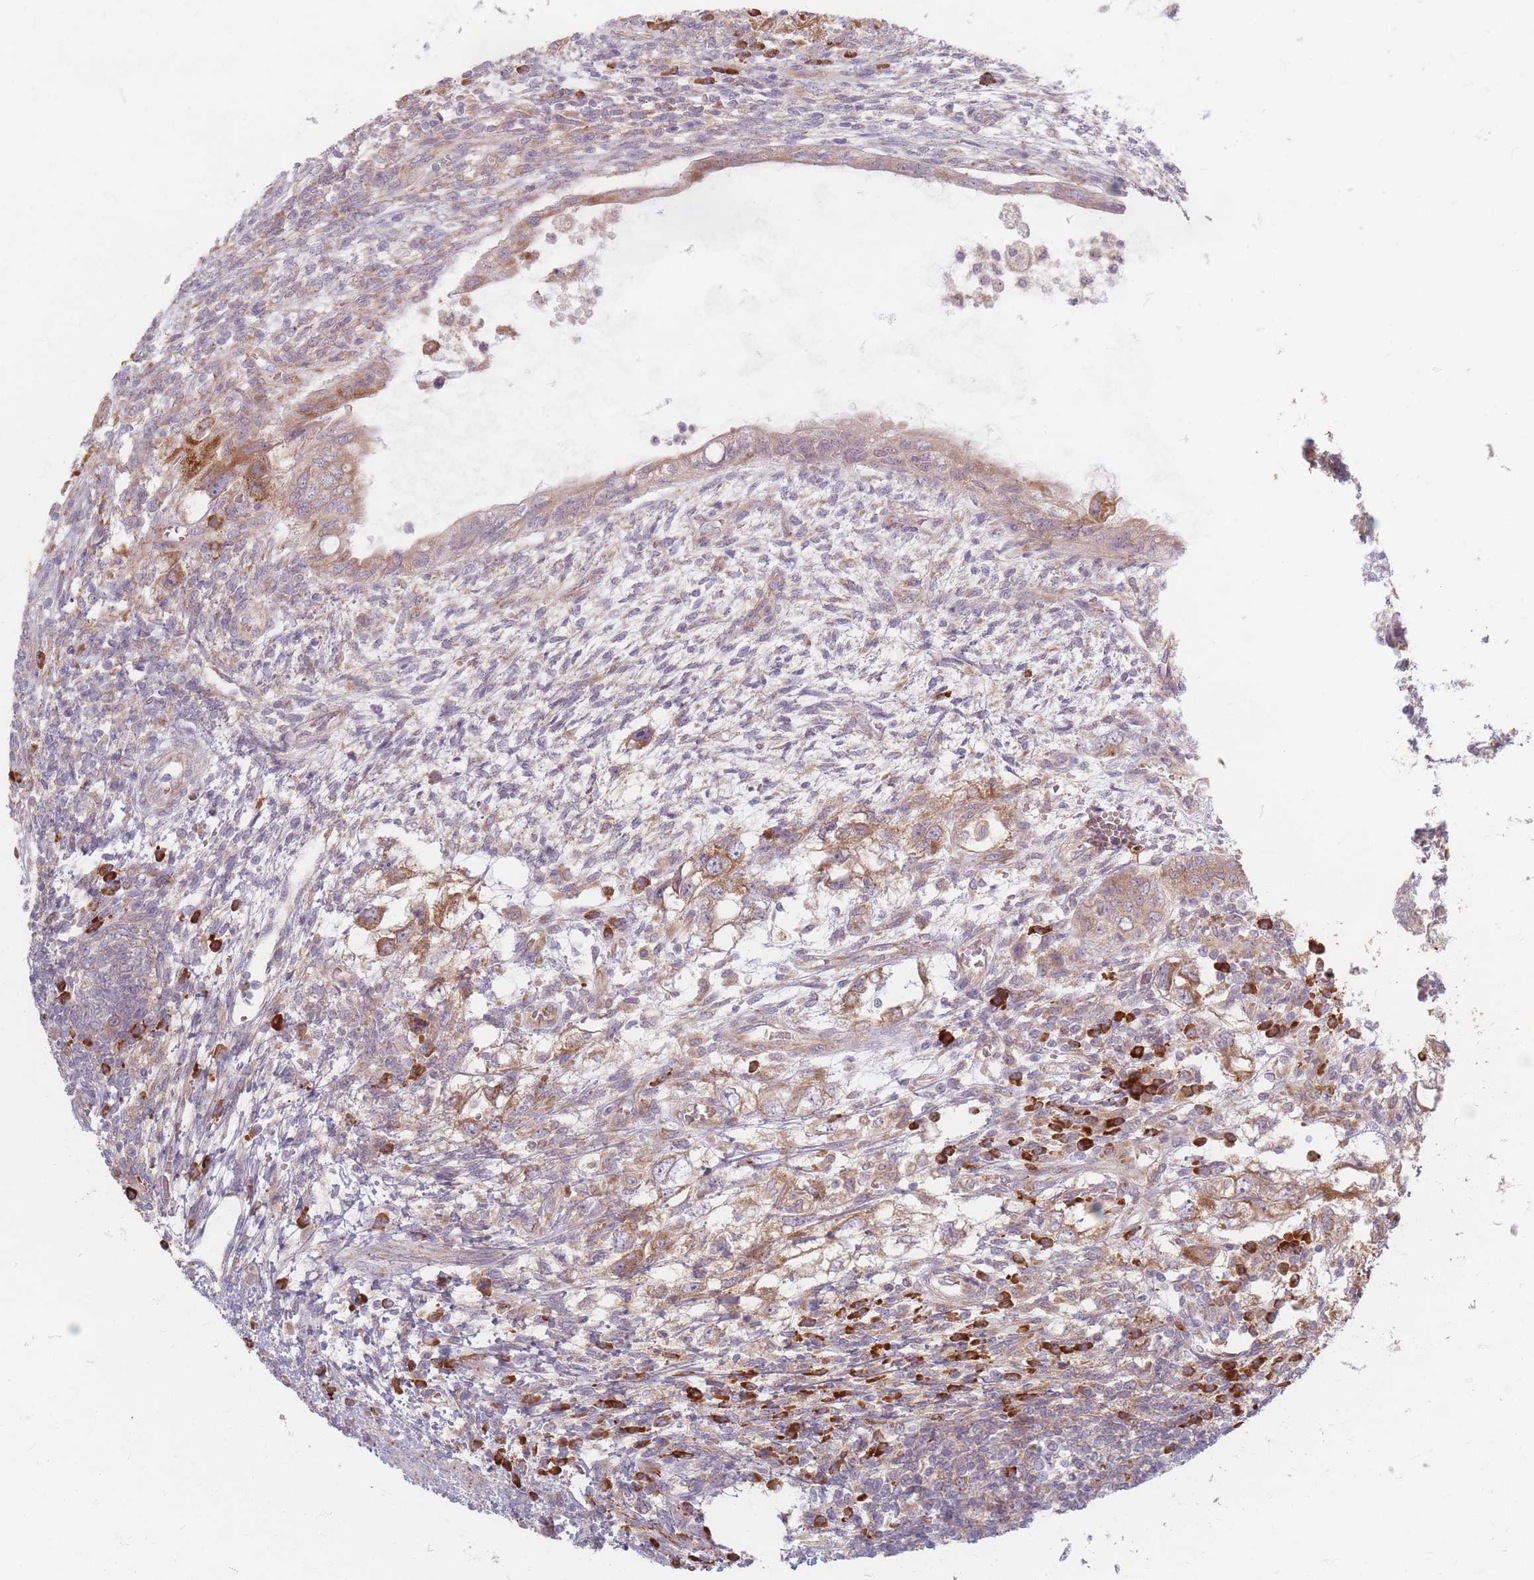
{"staining": {"intensity": "moderate", "quantity": "25%-75%", "location": "cytoplasmic/membranous"}, "tissue": "testis cancer", "cell_type": "Tumor cells", "image_type": "cancer", "snomed": [{"axis": "morphology", "description": "Carcinoma, Embryonal, NOS"}, {"axis": "topography", "description": "Testis"}], "caption": "Approximately 25%-75% of tumor cells in testis embryonal carcinoma show moderate cytoplasmic/membranous protein expression as visualized by brown immunohistochemical staining.", "gene": "SMIM14", "patient": {"sex": "male", "age": 26}}